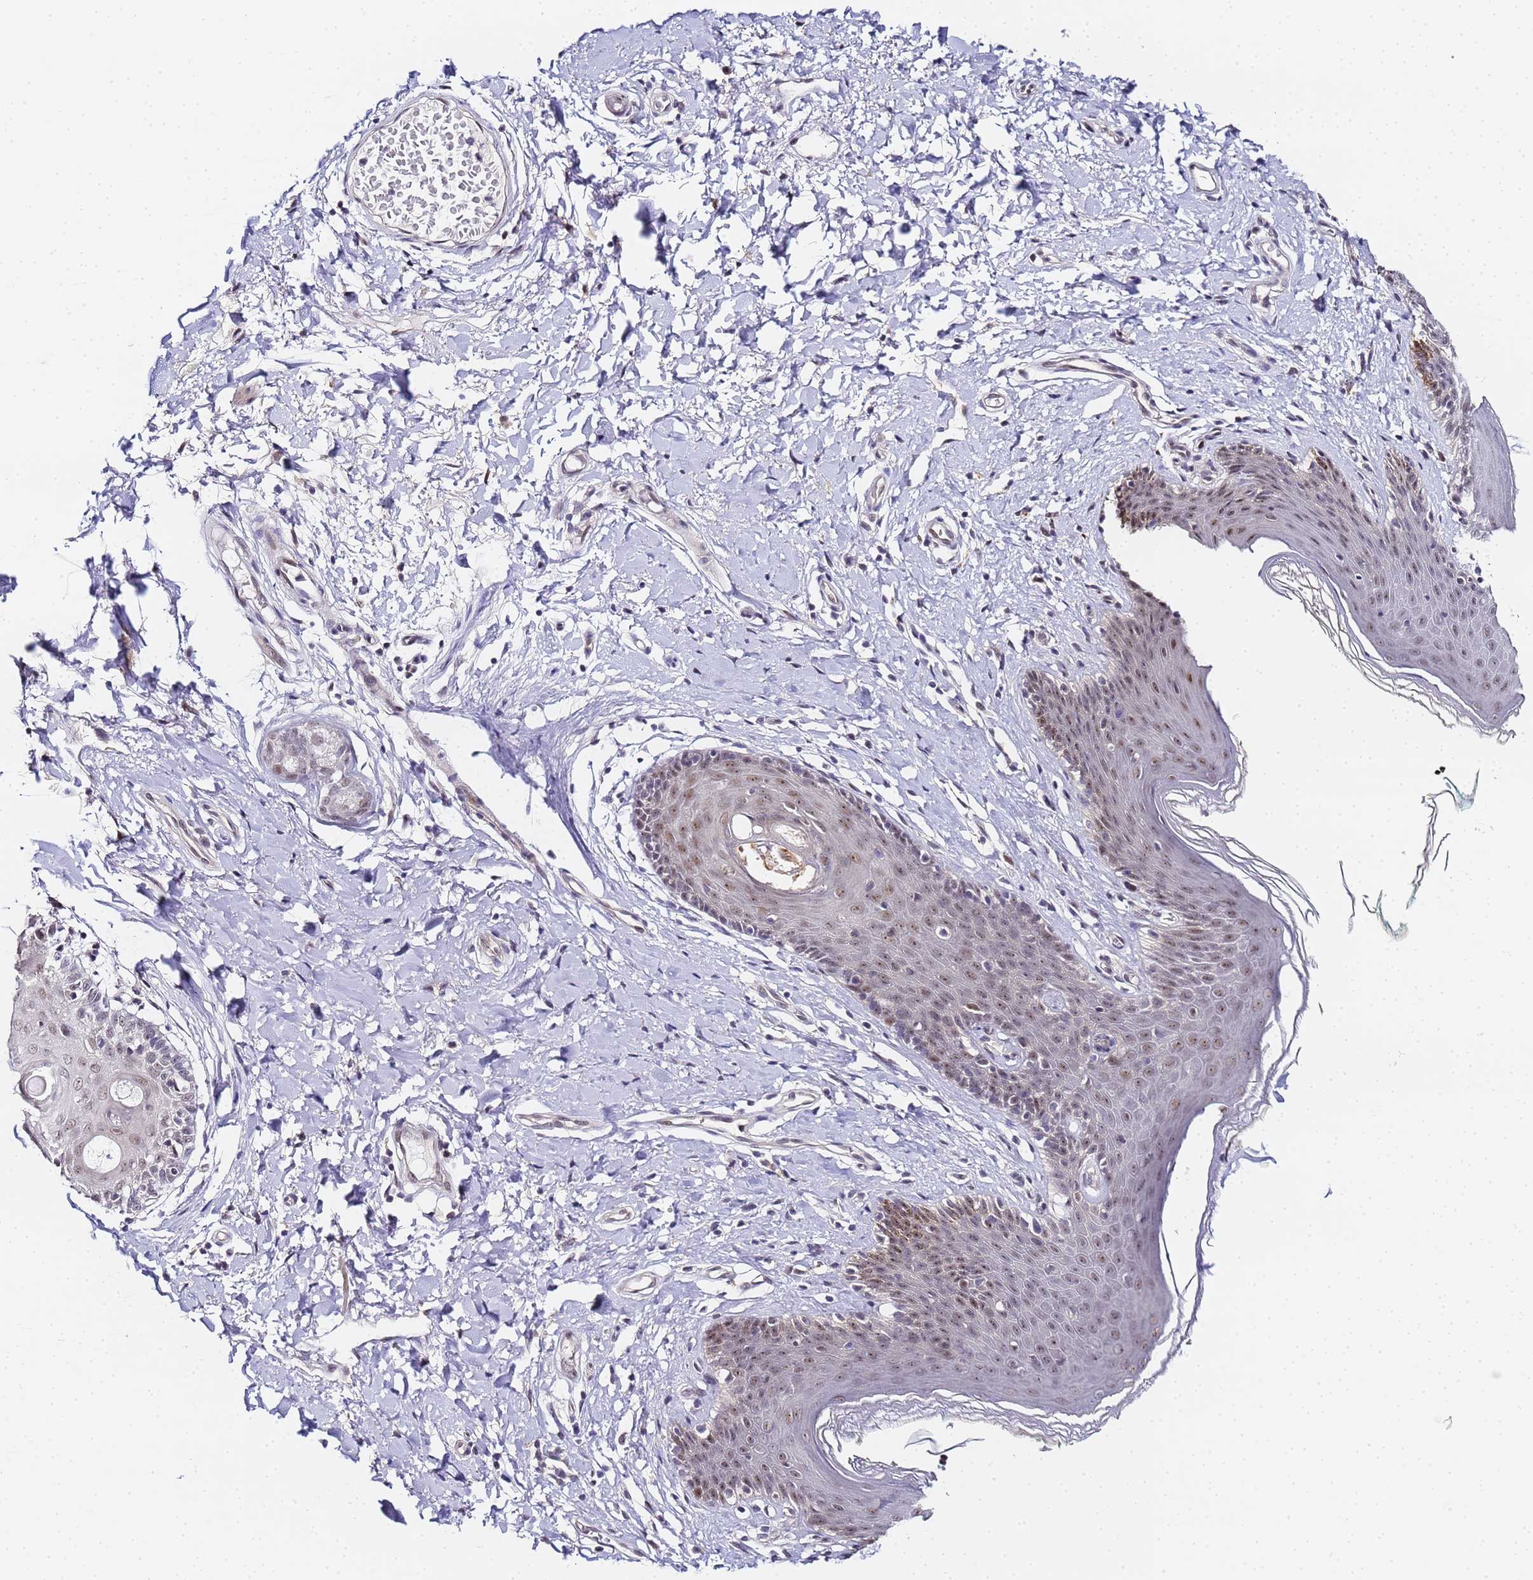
{"staining": {"intensity": "moderate", "quantity": "25%-75%", "location": "nuclear"}, "tissue": "skin", "cell_type": "Epidermal cells", "image_type": "normal", "snomed": [{"axis": "morphology", "description": "Normal tissue, NOS"}, {"axis": "topography", "description": "Vulva"}], "caption": "A photomicrograph of skin stained for a protein demonstrates moderate nuclear brown staining in epidermal cells.", "gene": "LSM3", "patient": {"sex": "female", "age": 66}}